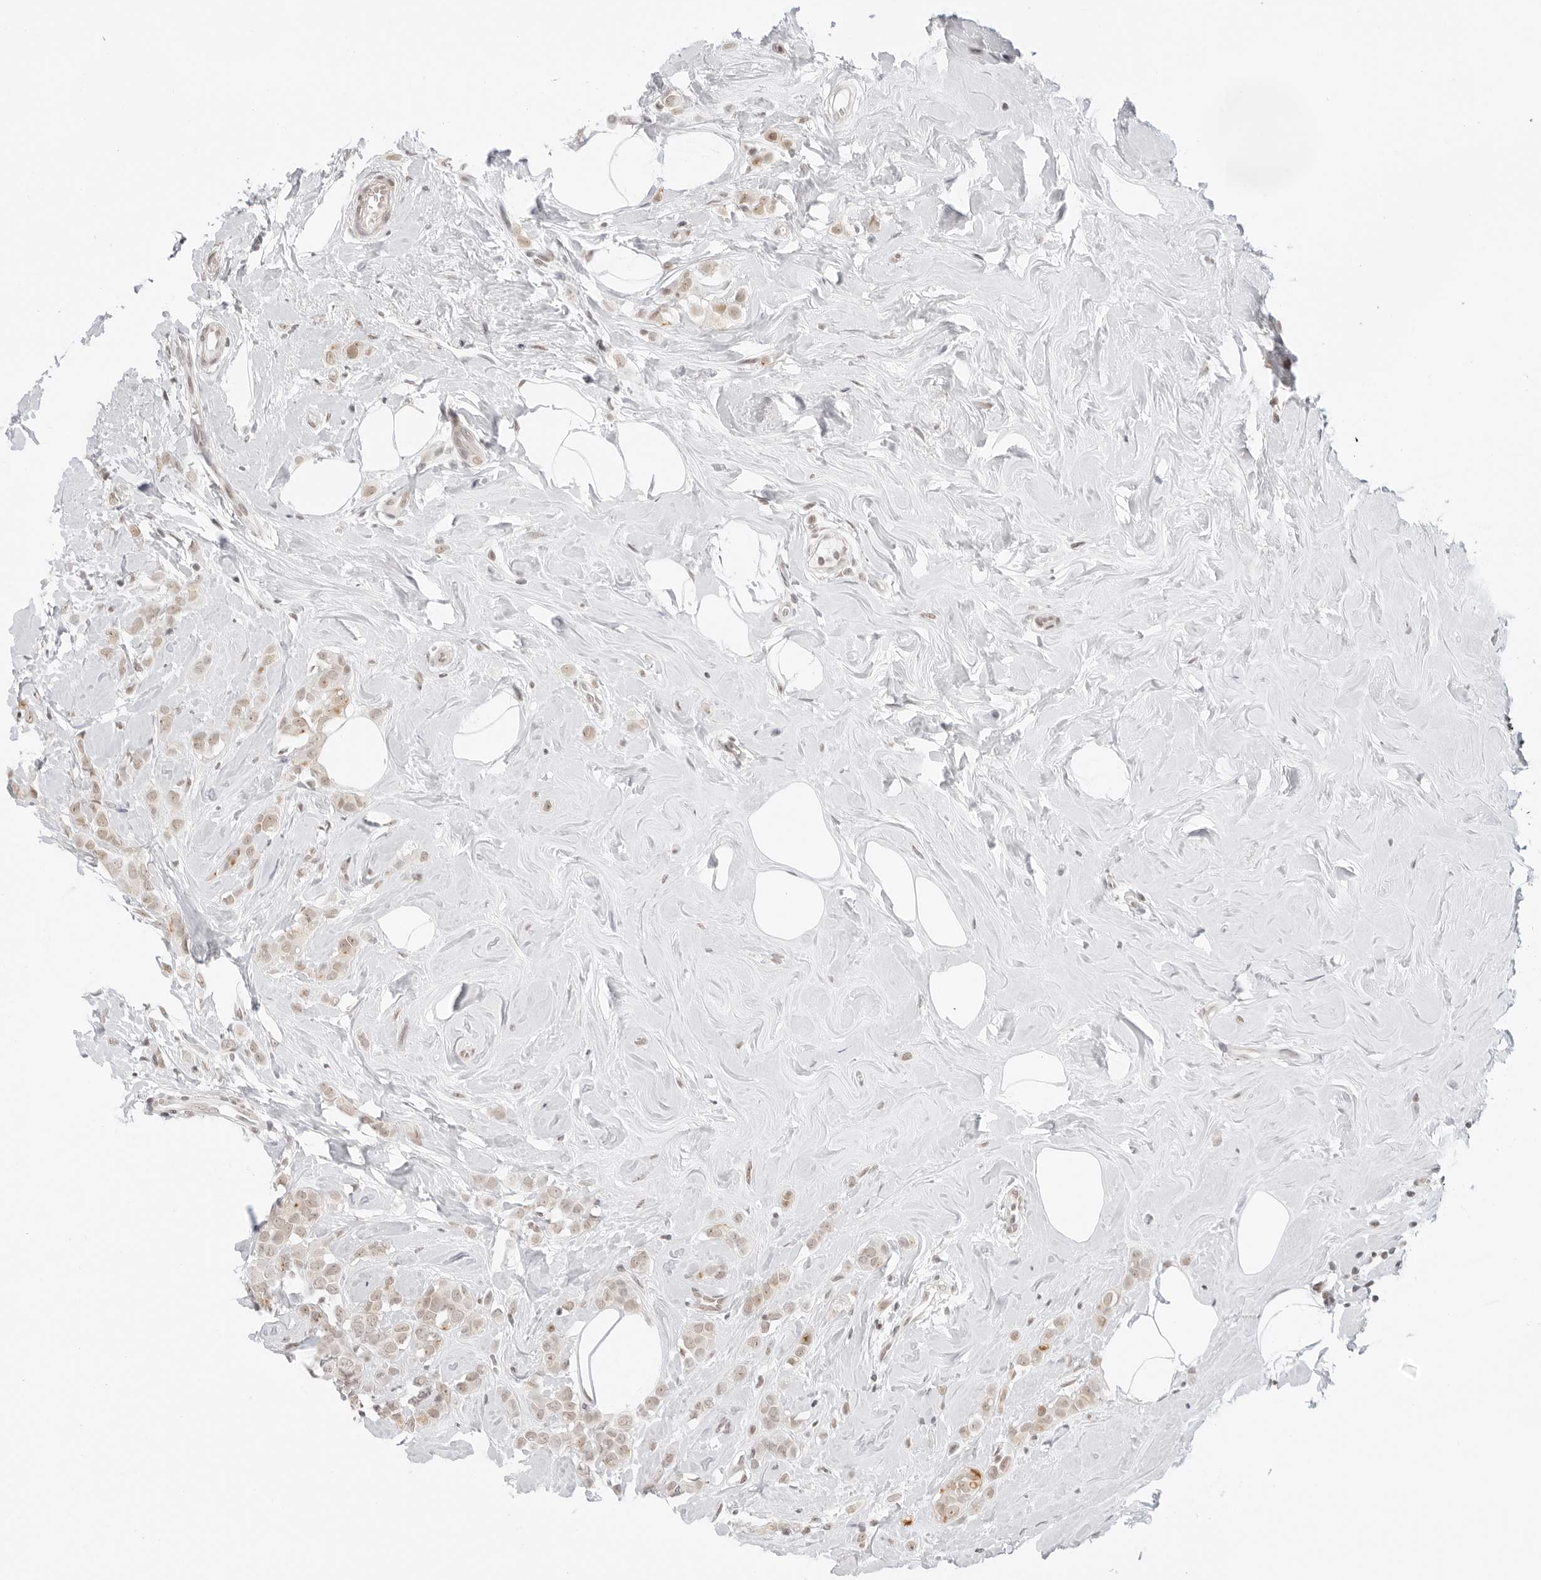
{"staining": {"intensity": "weak", "quantity": ">75%", "location": "nuclear"}, "tissue": "breast cancer", "cell_type": "Tumor cells", "image_type": "cancer", "snomed": [{"axis": "morphology", "description": "Lobular carcinoma"}, {"axis": "topography", "description": "Breast"}], "caption": "This is a micrograph of immunohistochemistry staining of breast cancer (lobular carcinoma), which shows weak positivity in the nuclear of tumor cells.", "gene": "TCIM", "patient": {"sex": "female", "age": 47}}